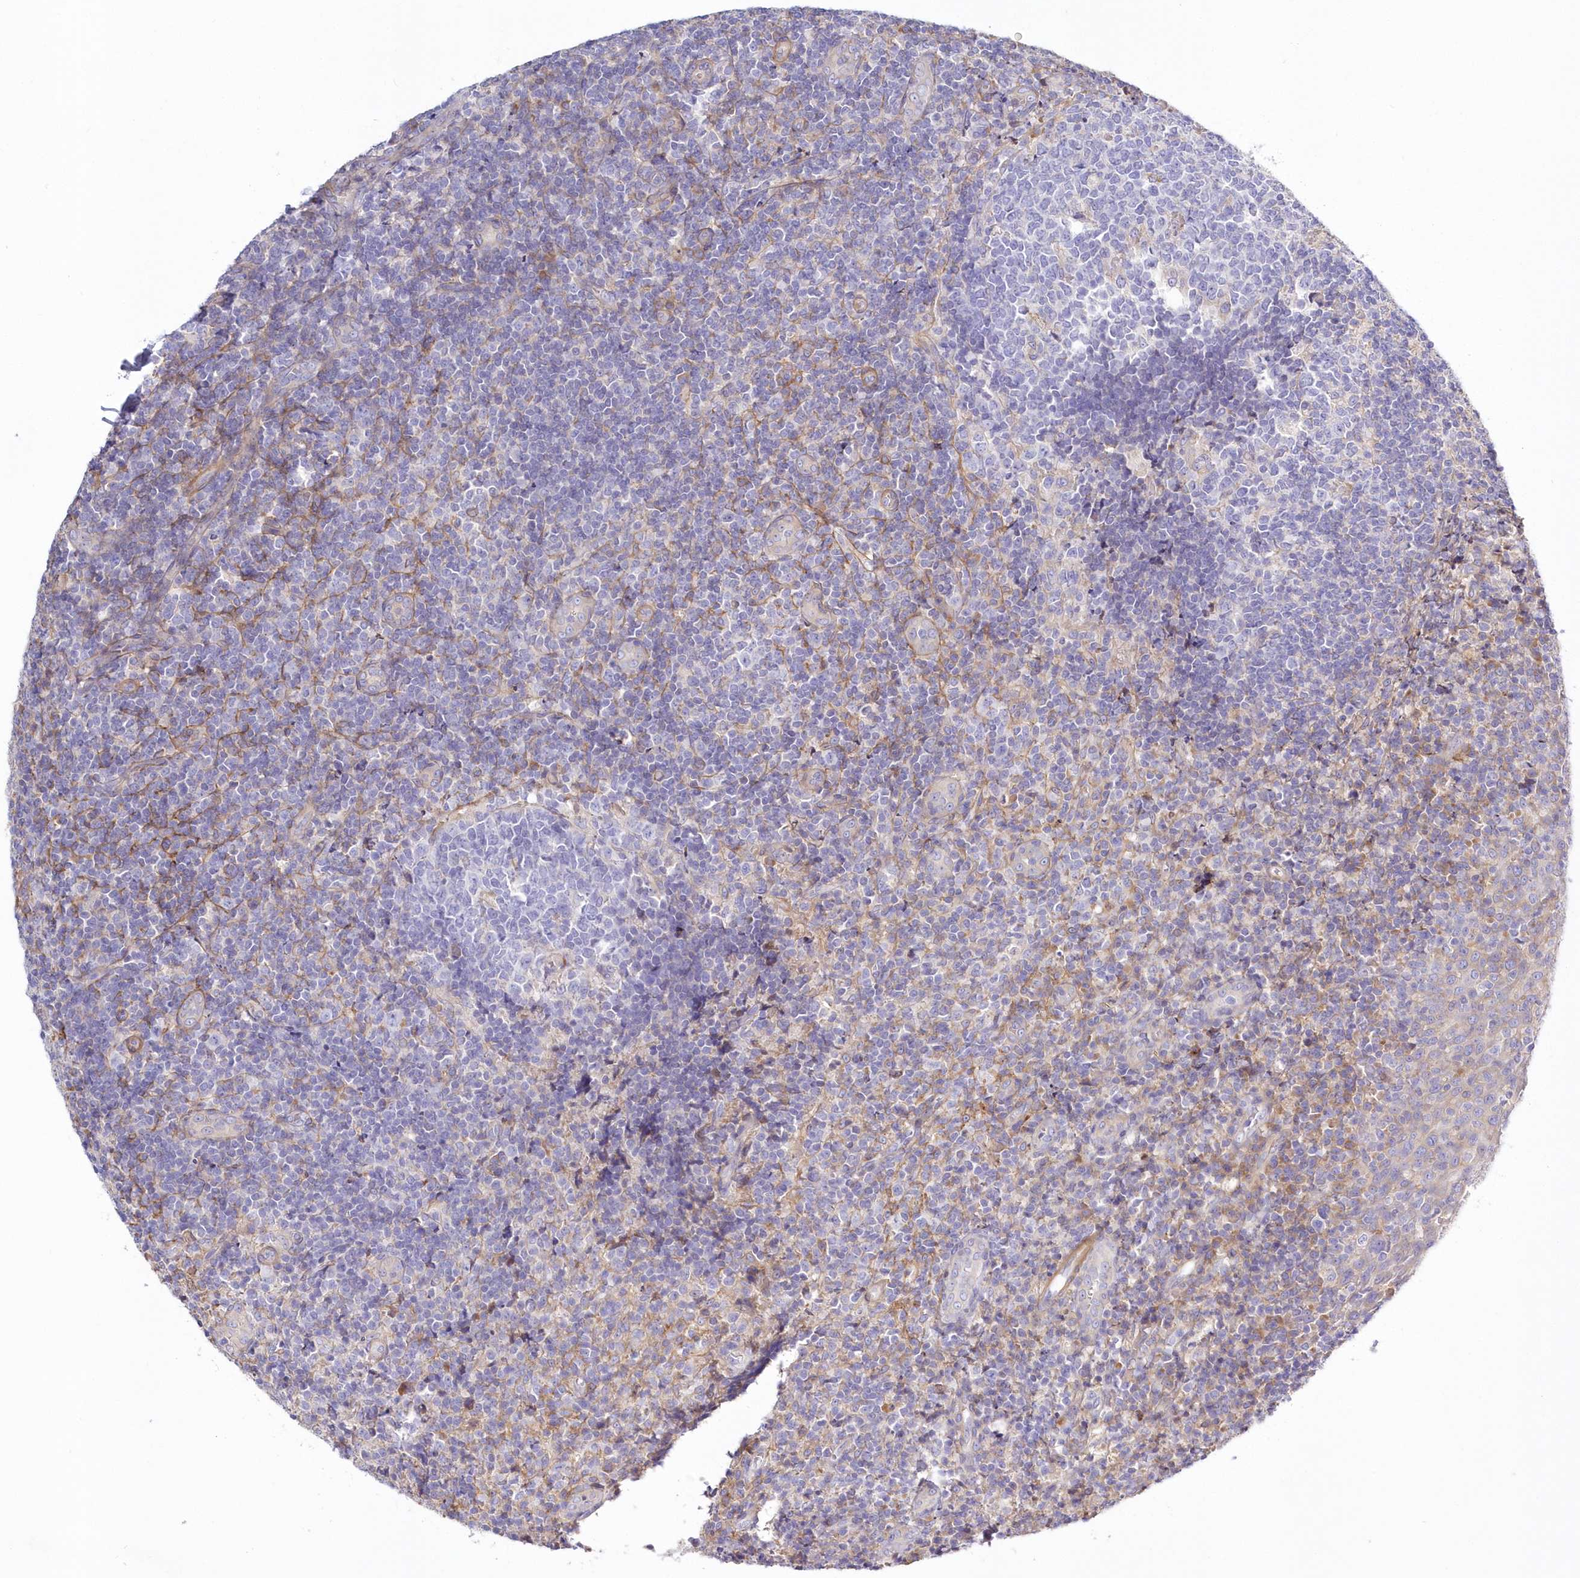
{"staining": {"intensity": "negative", "quantity": "none", "location": "none"}, "tissue": "tonsil", "cell_type": "Germinal center cells", "image_type": "normal", "snomed": [{"axis": "morphology", "description": "Normal tissue, NOS"}, {"axis": "topography", "description": "Tonsil"}], "caption": "Human tonsil stained for a protein using immunohistochemistry exhibits no positivity in germinal center cells.", "gene": "ARFGEF3", "patient": {"sex": "female", "age": 19}}